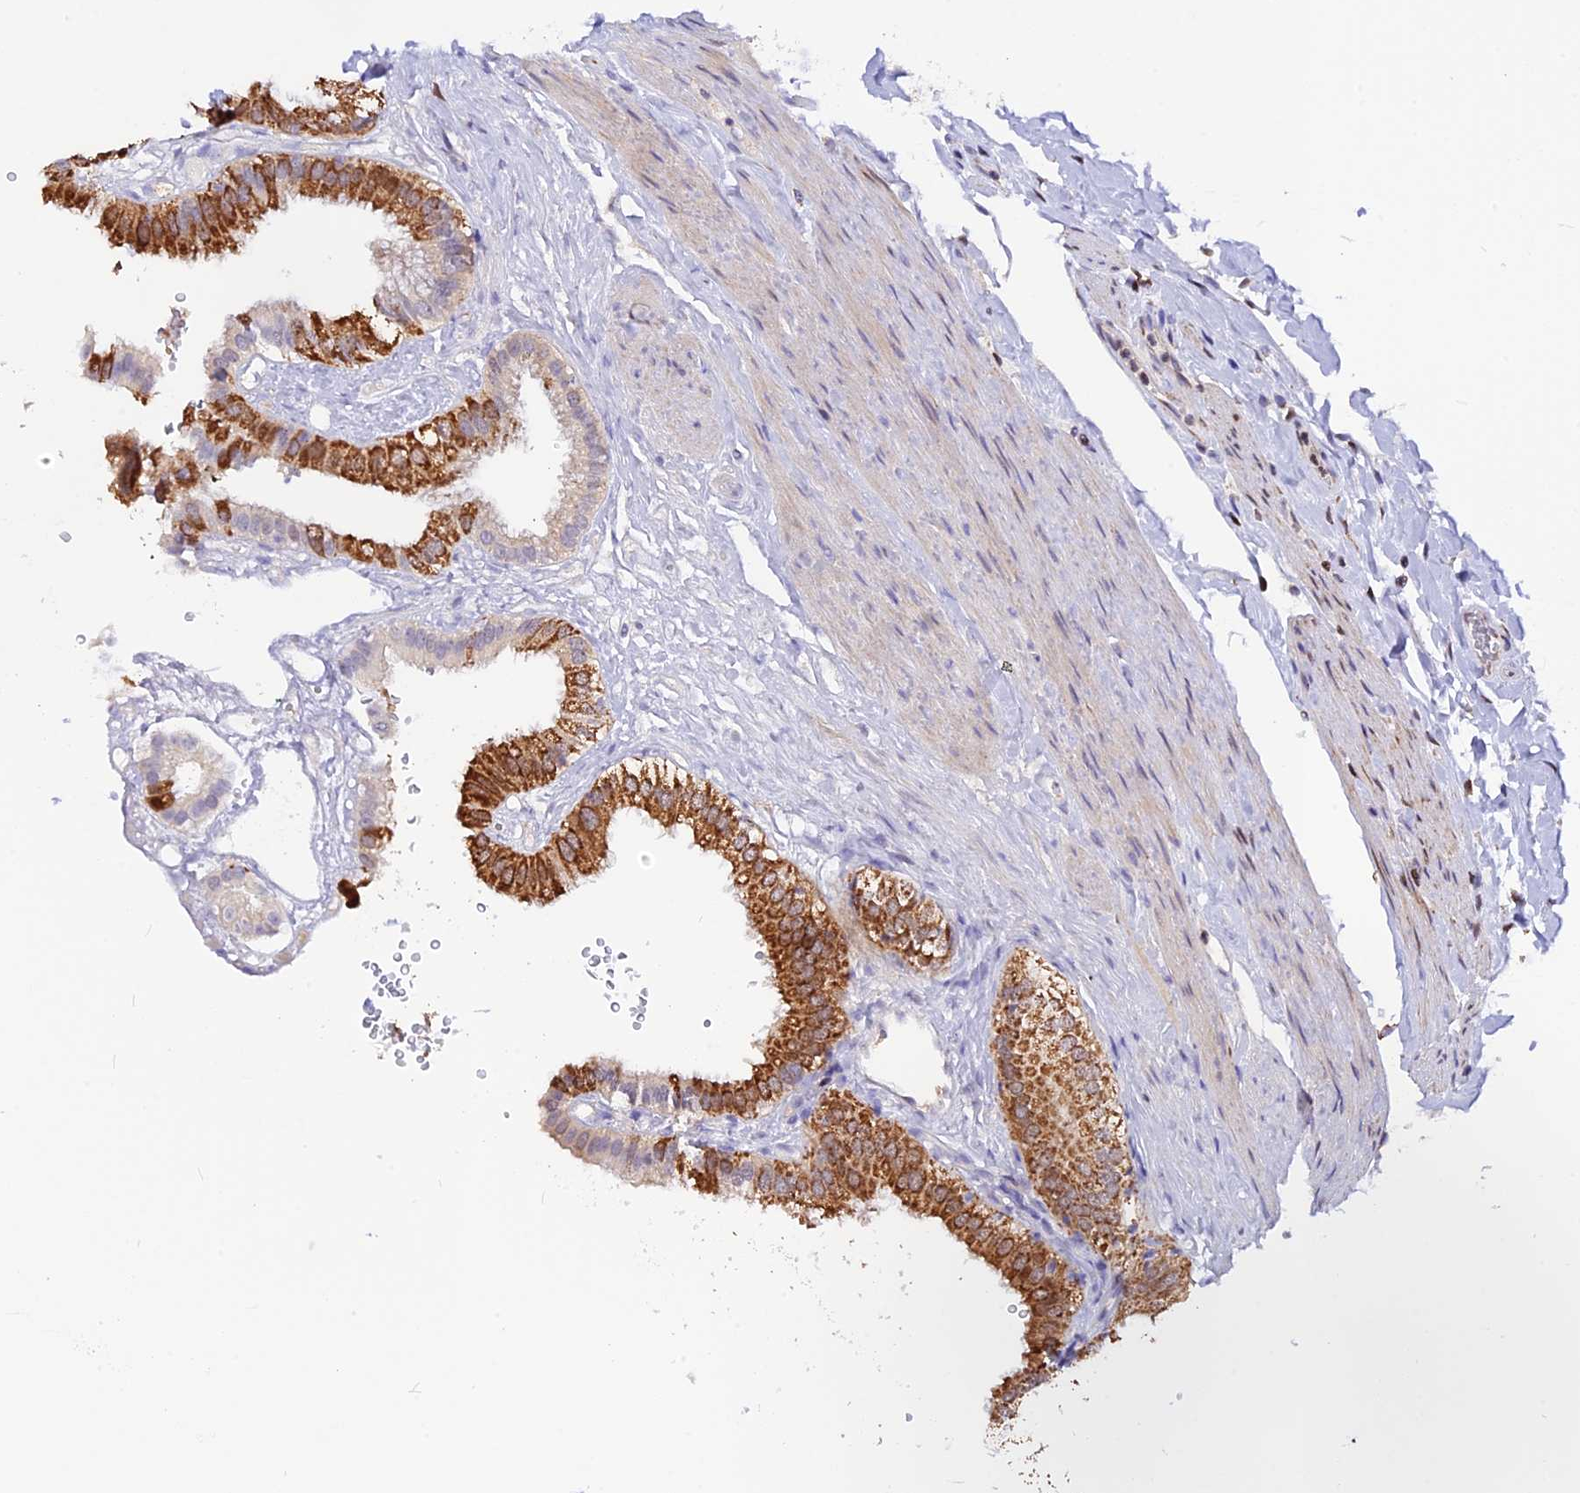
{"staining": {"intensity": "strong", "quantity": ">75%", "location": "cytoplasmic/membranous,nuclear"}, "tissue": "gallbladder", "cell_type": "Glandular cells", "image_type": "normal", "snomed": [{"axis": "morphology", "description": "Normal tissue, NOS"}, {"axis": "topography", "description": "Gallbladder"}], "caption": "Immunohistochemical staining of benign gallbladder reveals >75% levels of strong cytoplasmic/membranous,nuclear protein positivity in approximately >75% of glandular cells.", "gene": "FAM174C", "patient": {"sex": "female", "age": 61}}